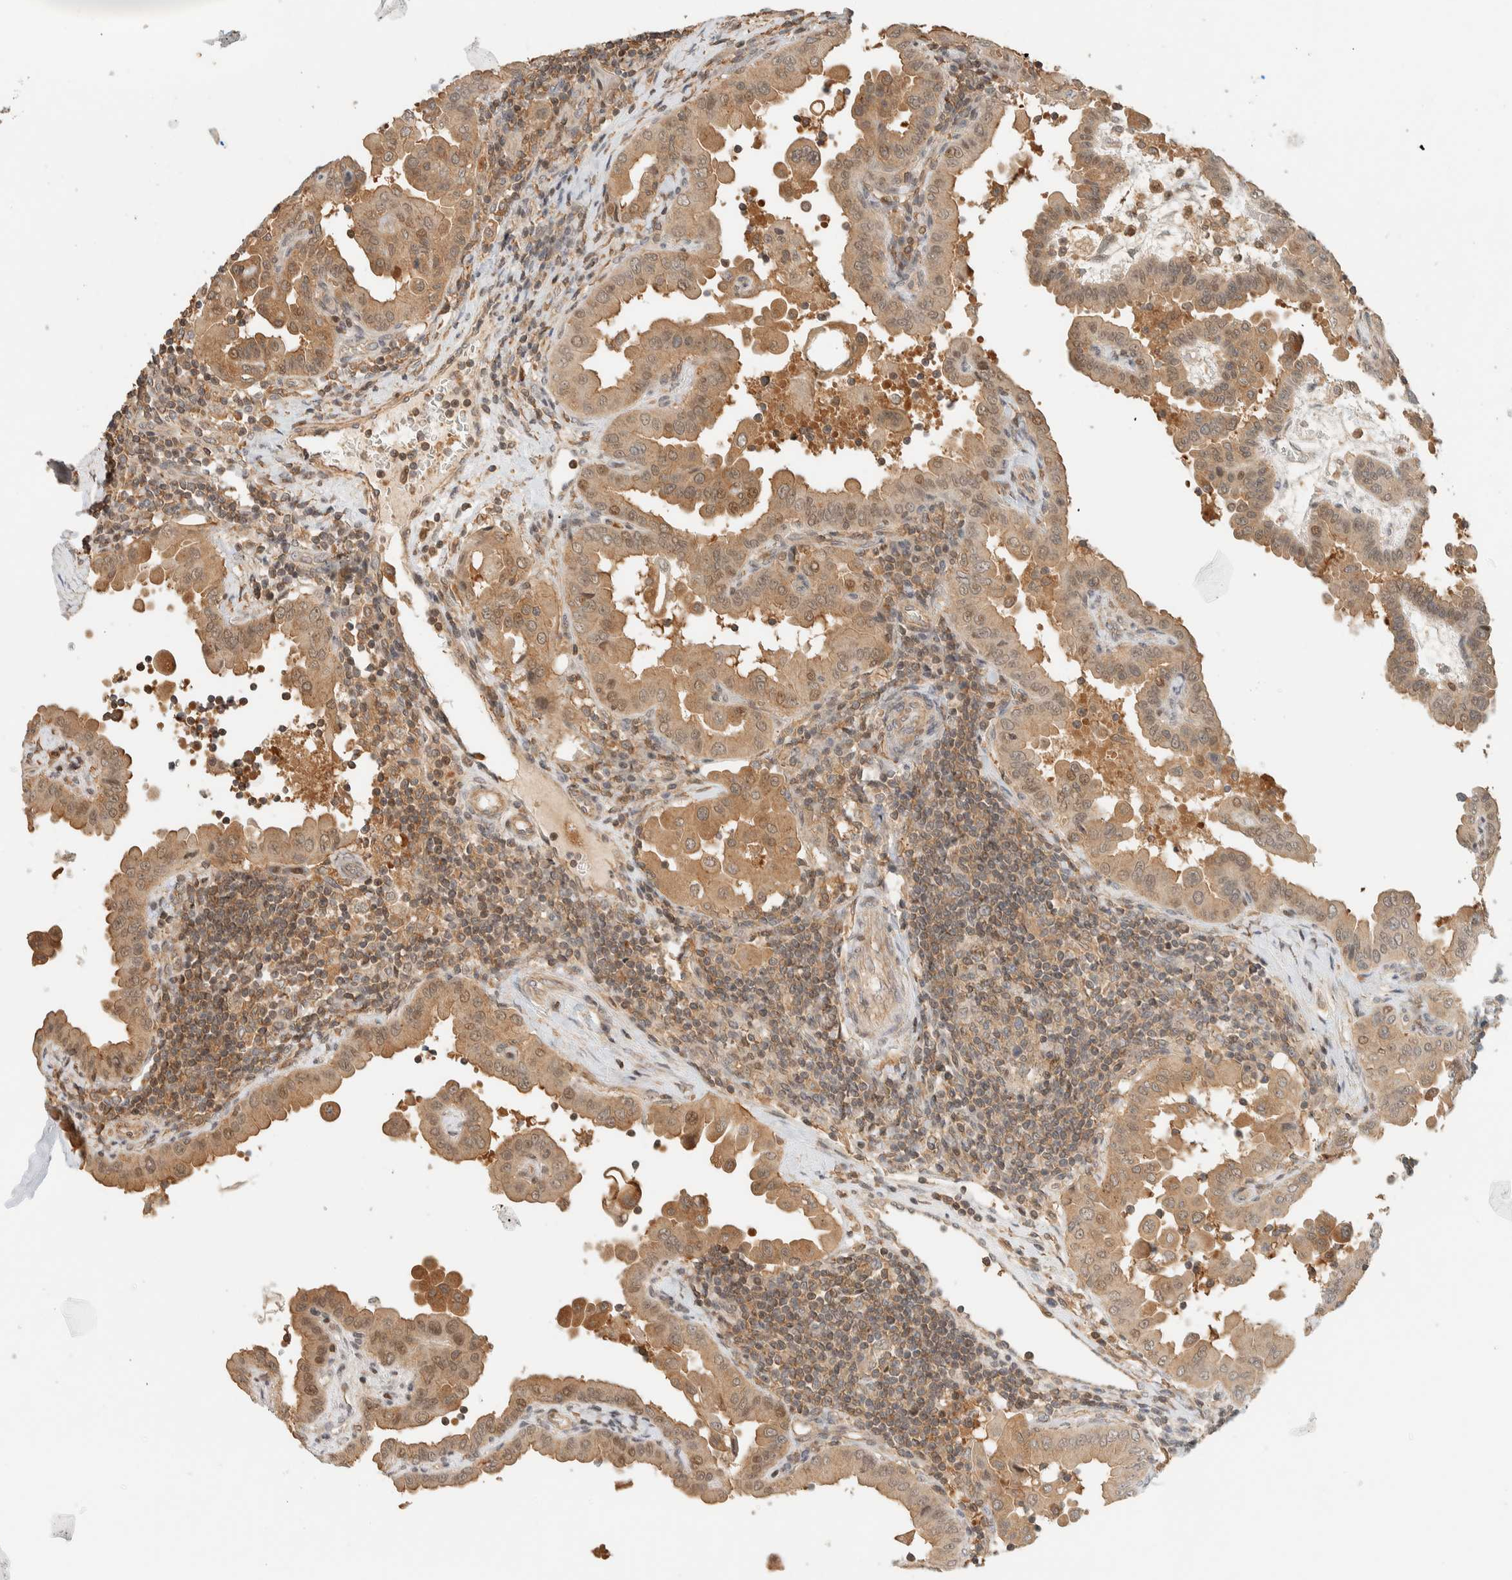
{"staining": {"intensity": "moderate", "quantity": ">75%", "location": "cytoplasmic/membranous"}, "tissue": "thyroid cancer", "cell_type": "Tumor cells", "image_type": "cancer", "snomed": [{"axis": "morphology", "description": "Papillary adenocarcinoma, NOS"}, {"axis": "topography", "description": "Thyroid gland"}], "caption": "Immunohistochemistry photomicrograph of papillary adenocarcinoma (thyroid) stained for a protein (brown), which demonstrates medium levels of moderate cytoplasmic/membranous positivity in about >75% of tumor cells.", "gene": "ARFGEF1", "patient": {"sex": "male", "age": 33}}